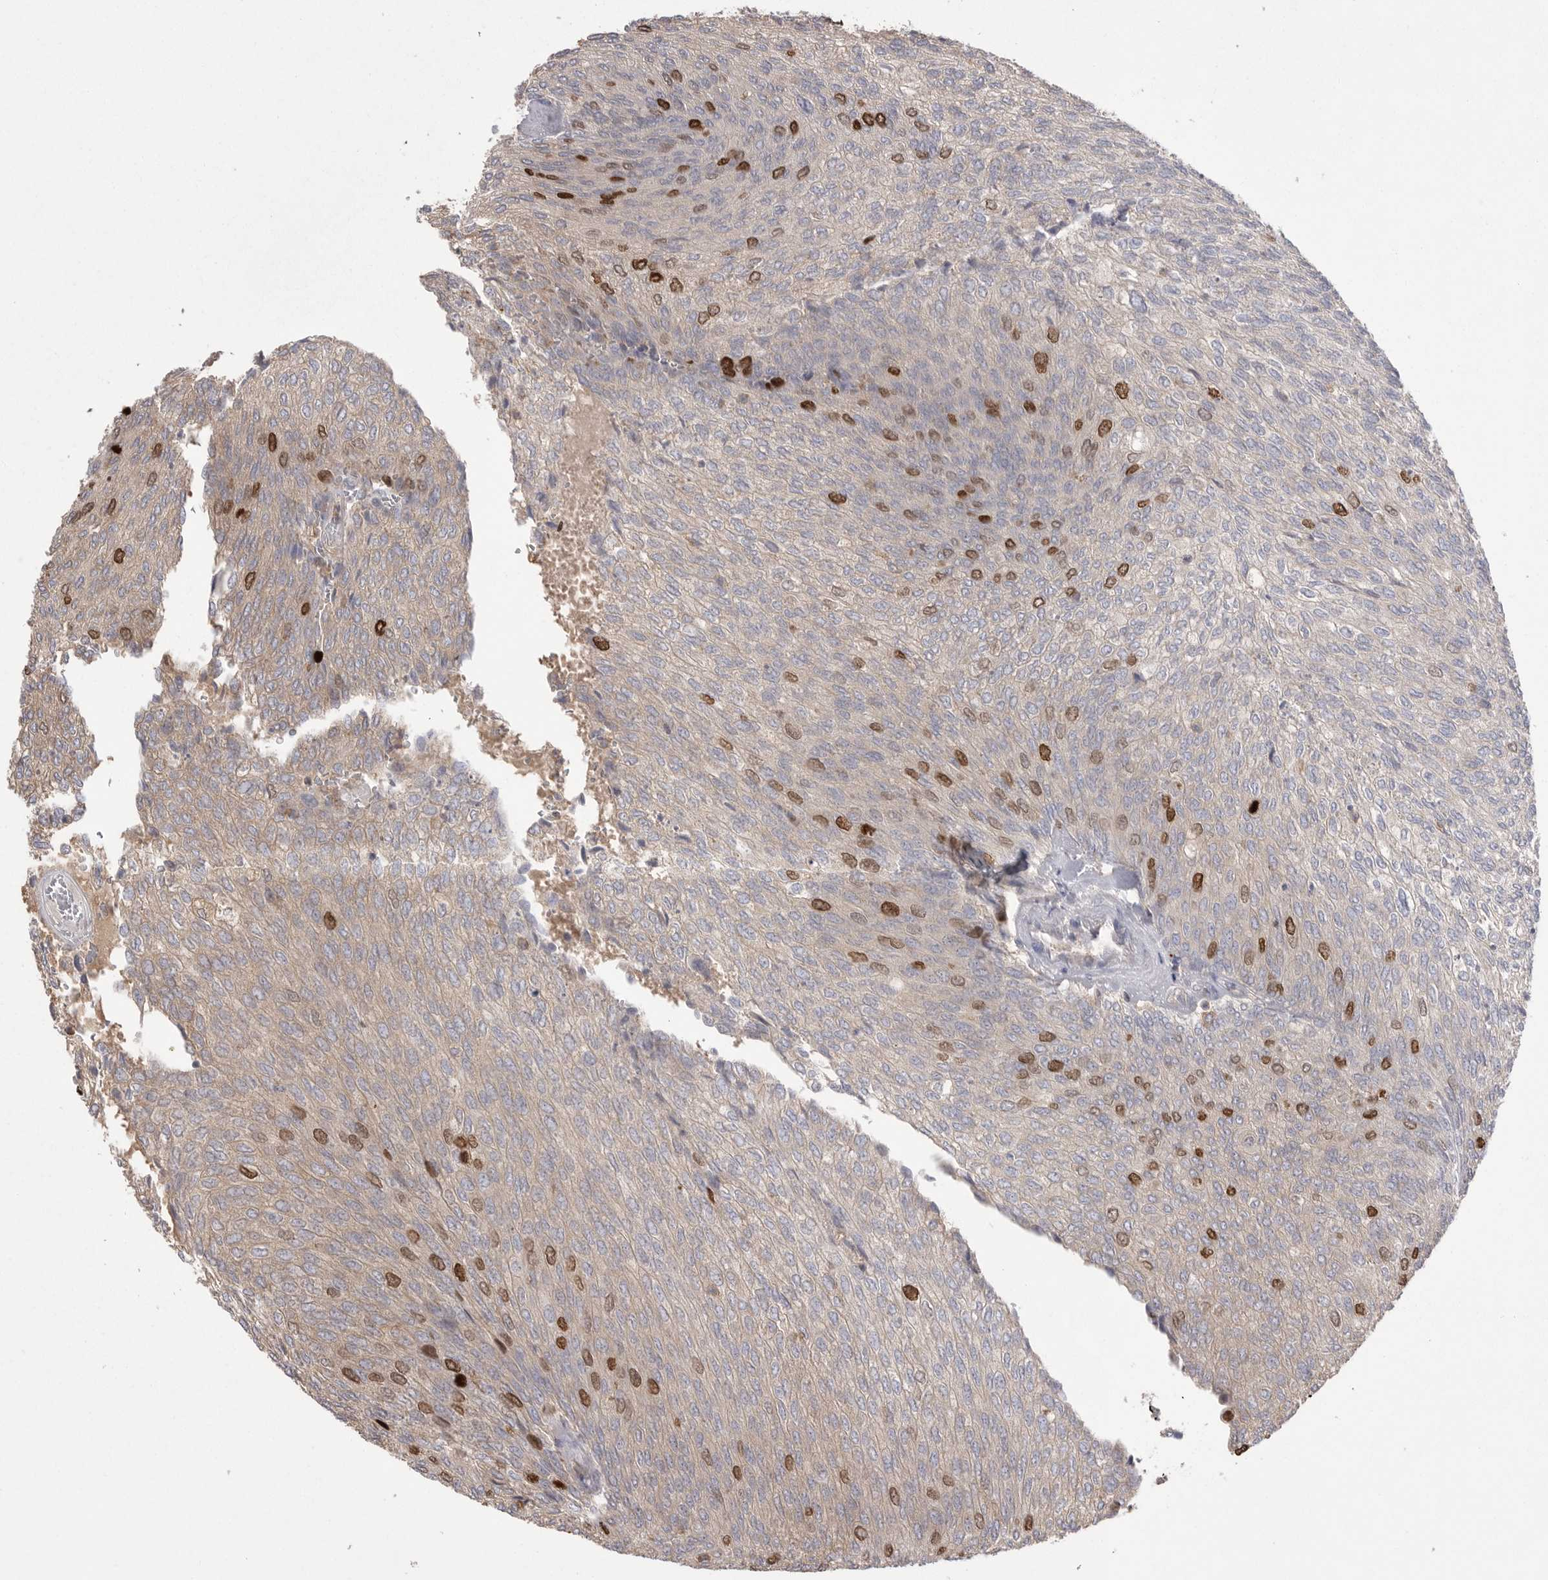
{"staining": {"intensity": "strong", "quantity": "<25%", "location": "nuclear"}, "tissue": "urothelial cancer", "cell_type": "Tumor cells", "image_type": "cancer", "snomed": [{"axis": "morphology", "description": "Urothelial carcinoma, Low grade"}, {"axis": "topography", "description": "Urinary bladder"}], "caption": "Urothelial cancer stained with a protein marker displays strong staining in tumor cells.", "gene": "TOP2A", "patient": {"sex": "female", "age": 79}}